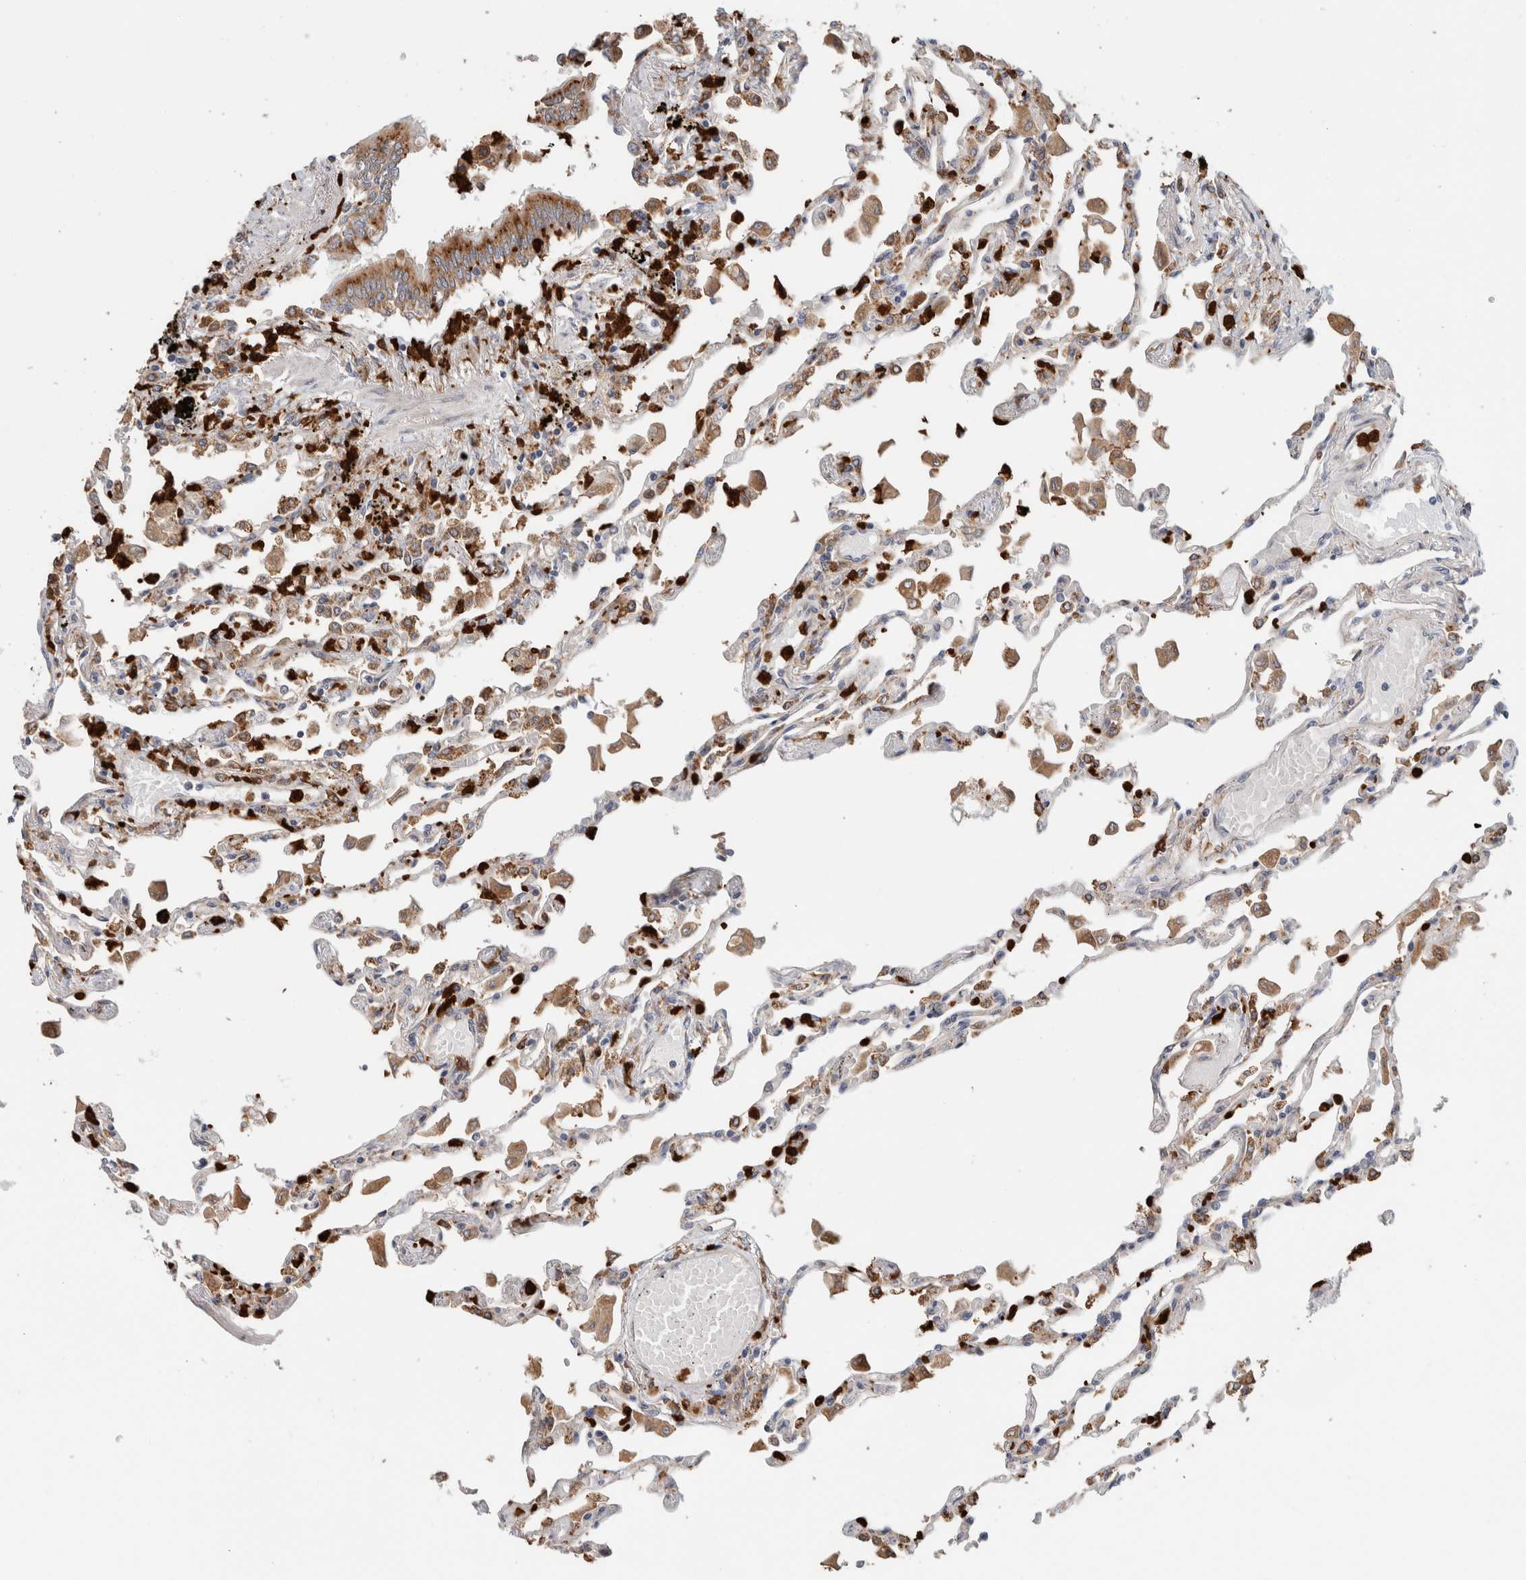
{"staining": {"intensity": "moderate", "quantity": "25%-75%", "location": "cytoplasmic/membranous"}, "tissue": "lung", "cell_type": "Alveolar cells", "image_type": "normal", "snomed": [{"axis": "morphology", "description": "Normal tissue, NOS"}, {"axis": "topography", "description": "Bronchus"}, {"axis": "topography", "description": "Lung"}], "caption": "A micrograph showing moderate cytoplasmic/membranous positivity in approximately 25%-75% of alveolar cells in benign lung, as visualized by brown immunohistochemical staining.", "gene": "P4HA1", "patient": {"sex": "female", "age": 49}}